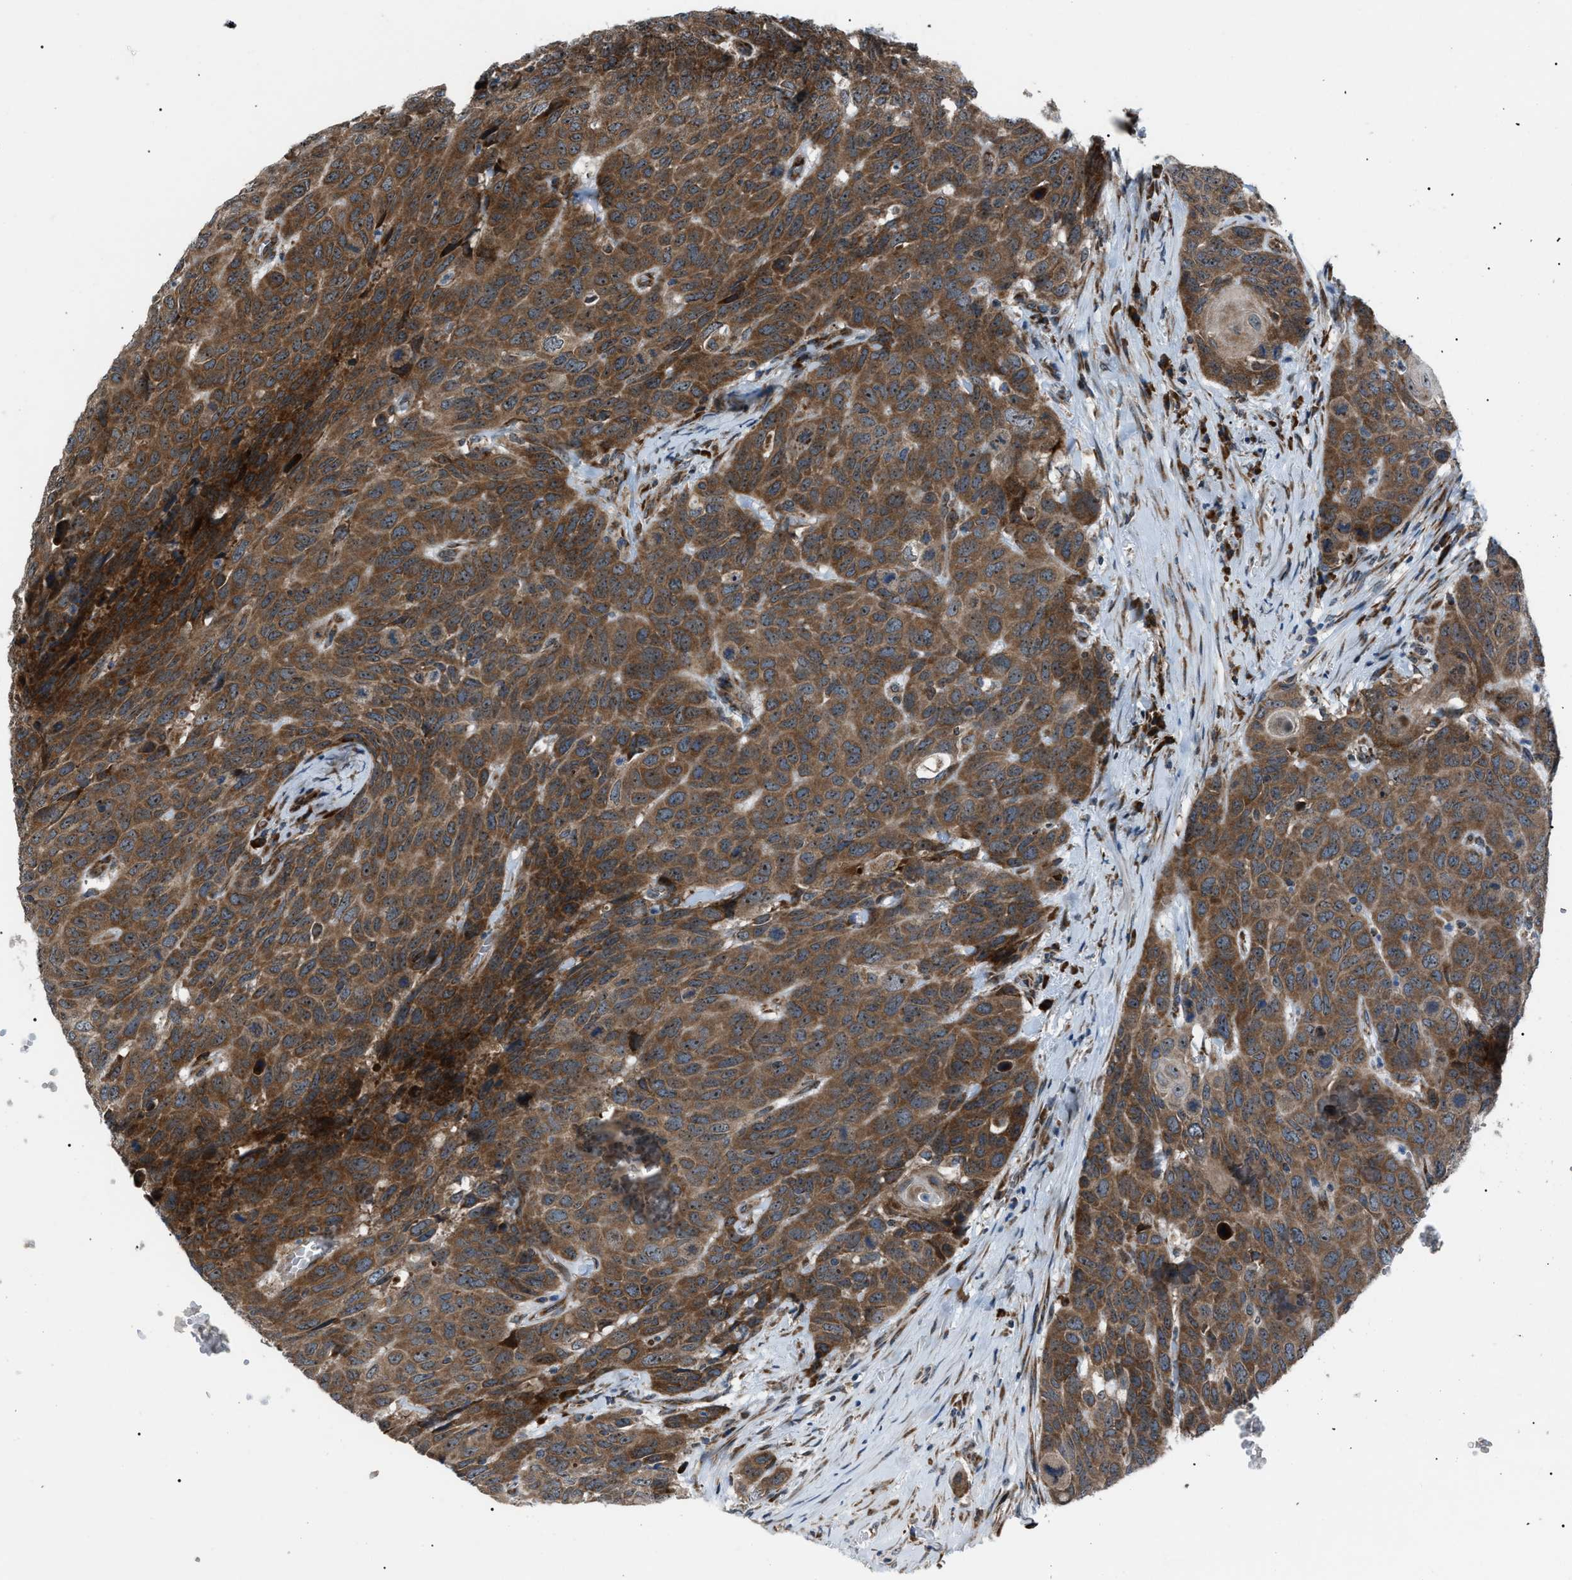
{"staining": {"intensity": "strong", "quantity": ">75%", "location": "cytoplasmic/membranous"}, "tissue": "head and neck cancer", "cell_type": "Tumor cells", "image_type": "cancer", "snomed": [{"axis": "morphology", "description": "Squamous cell carcinoma, NOS"}, {"axis": "topography", "description": "Head-Neck"}], "caption": "DAB (3,3'-diaminobenzidine) immunohistochemical staining of human head and neck squamous cell carcinoma reveals strong cytoplasmic/membranous protein expression in approximately >75% of tumor cells.", "gene": "AGO2", "patient": {"sex": "male", "age": 66}}